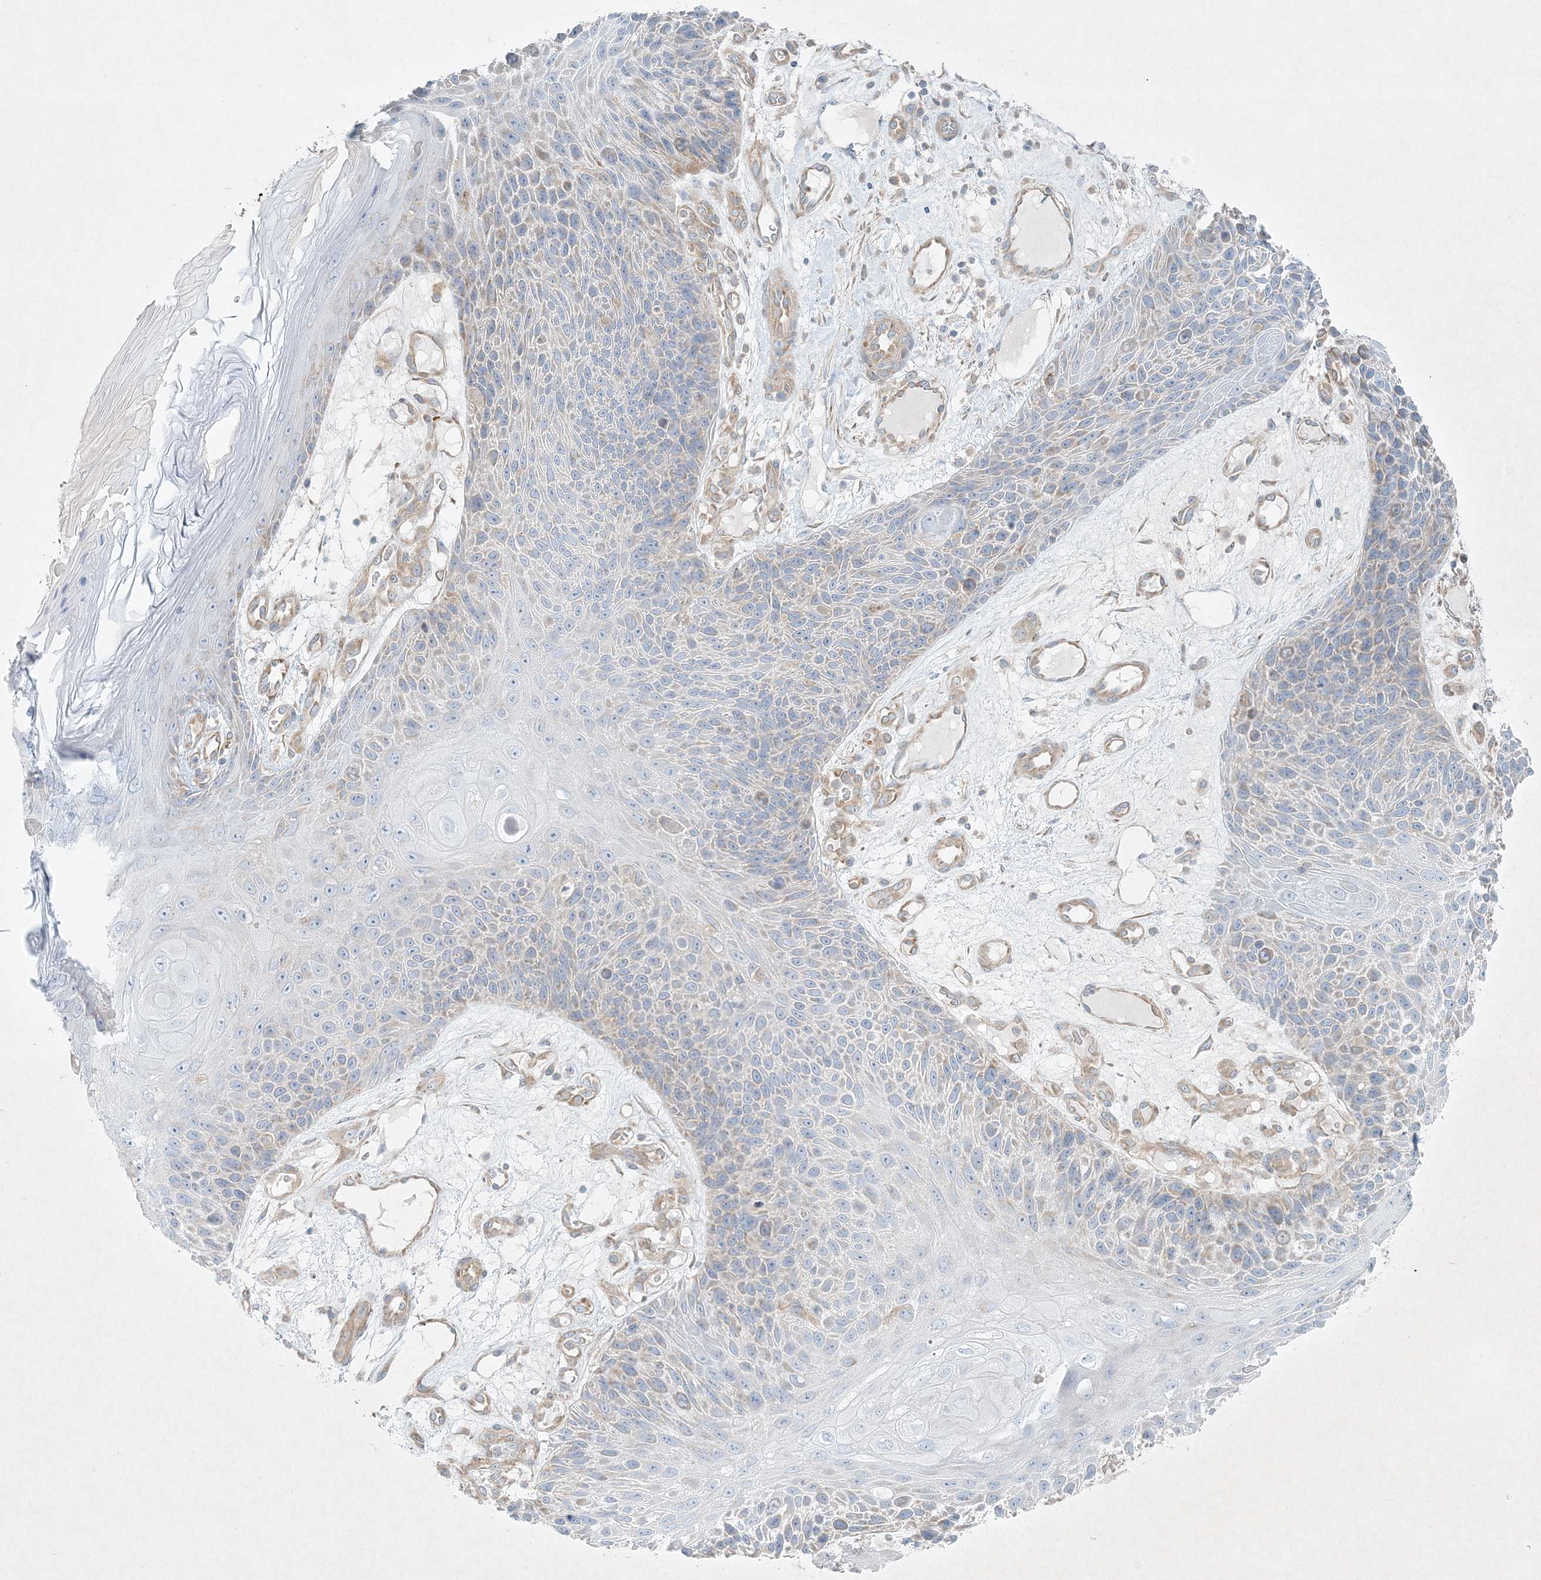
{"staining": {"intensity": "weak", "quantity": "<25%", "location": "cytoplasmic/membranous"}, "tissue": "skin cancer", "cell_type": "Tumor cells", "image_type": "cancer", "snomed": [{"axis": "morphology", "description": "Squamous cell carcinoma, NOS"}, {"axis": "topography", "description": "Skin"}], "caption": "This is an immunohistochemistry (IHC) micrograph of skin cancer. There is no expression in tumor cells.", "gene": "STK11IP", "patient": {"sex": "female", "age": 88}}